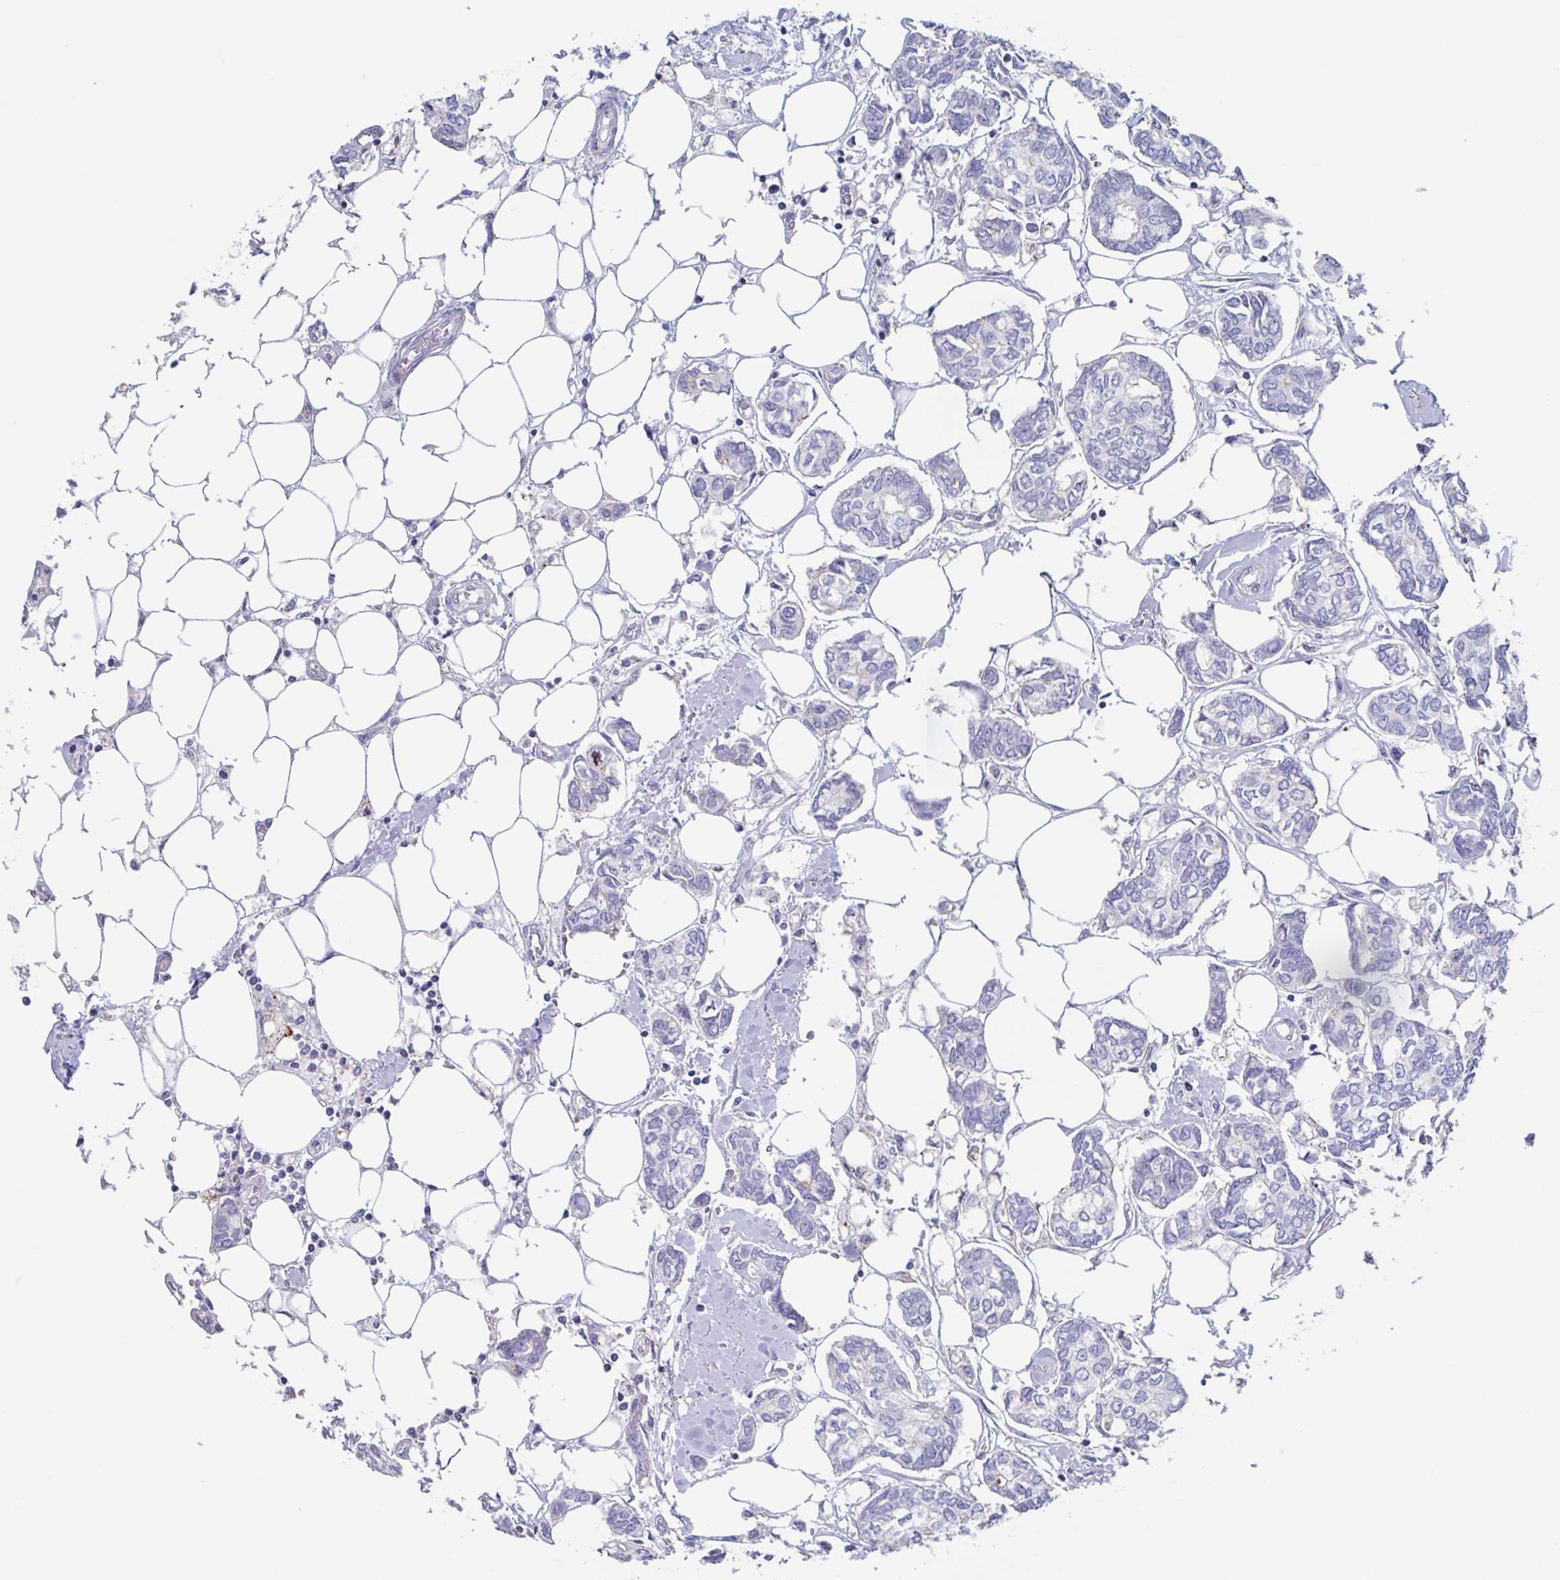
{"staining": {"intensity": "negative", "quantity": "none", "location": "none"}, "tissue": "breast cancer", "cell_type": "Tumor cells", "image_type": "cancer", "snomed": [{"axis": "morphology", "description": "Duct carcinoma"}, {"axis": "topography", "description": "Breast"}], "caption": "Breast cancer (infiltrating ductal carcinoma) stained for a protein using immunohistochemistry demonstrates no positivity tumor cells.", "gene": "CHMP5", "patient": {"sex": "female", "age": 73}}